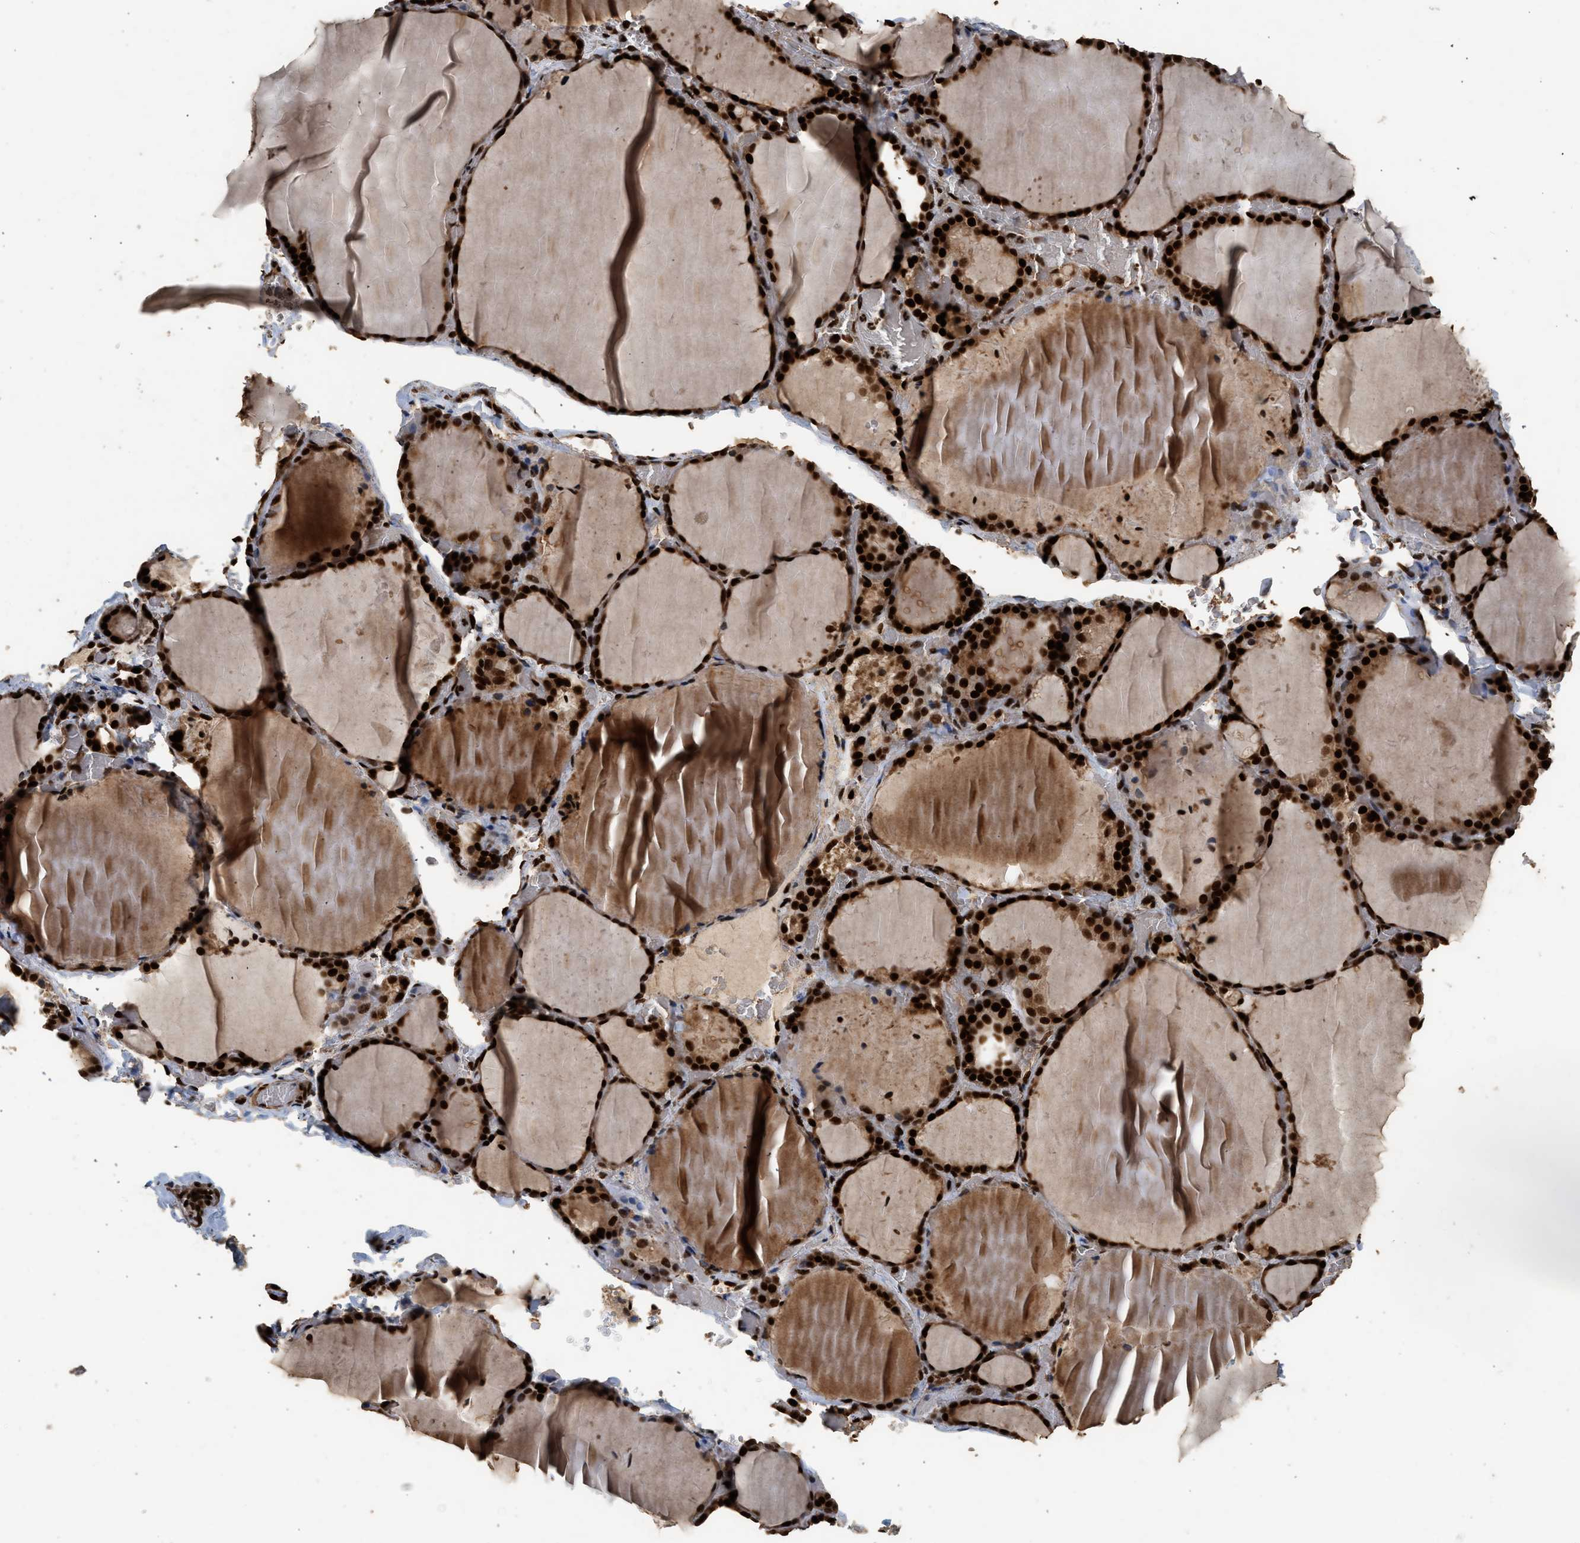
{"staining": {"intensity": "strong", "quantity": ">75%", "location": "cytoplasmic/membranous,nuclear"}, "tissue": "thyroid gland", "cell_type": "Glandular cells", "image_type": "normal", "snomed": [{"axis": "morphology", "description": "Normal tissue, NOS"}, {"axis": "topography", "description": "Thyroid gland"}], "caption": "Immunohistochemistry photomicrograph of unremarkable thyroid gland: human thyroid gland stained using immunohistochemistry (IHC) reveals high levels of strong protein expression localized specifically in the cytoplasmic/membranous,nuclear of glandular cells, appearing as a cytoplasmic/membranous,nuclear brown color.", "gene": "PPP4R3B", "patient": {"sex": "female", "age": 22}}